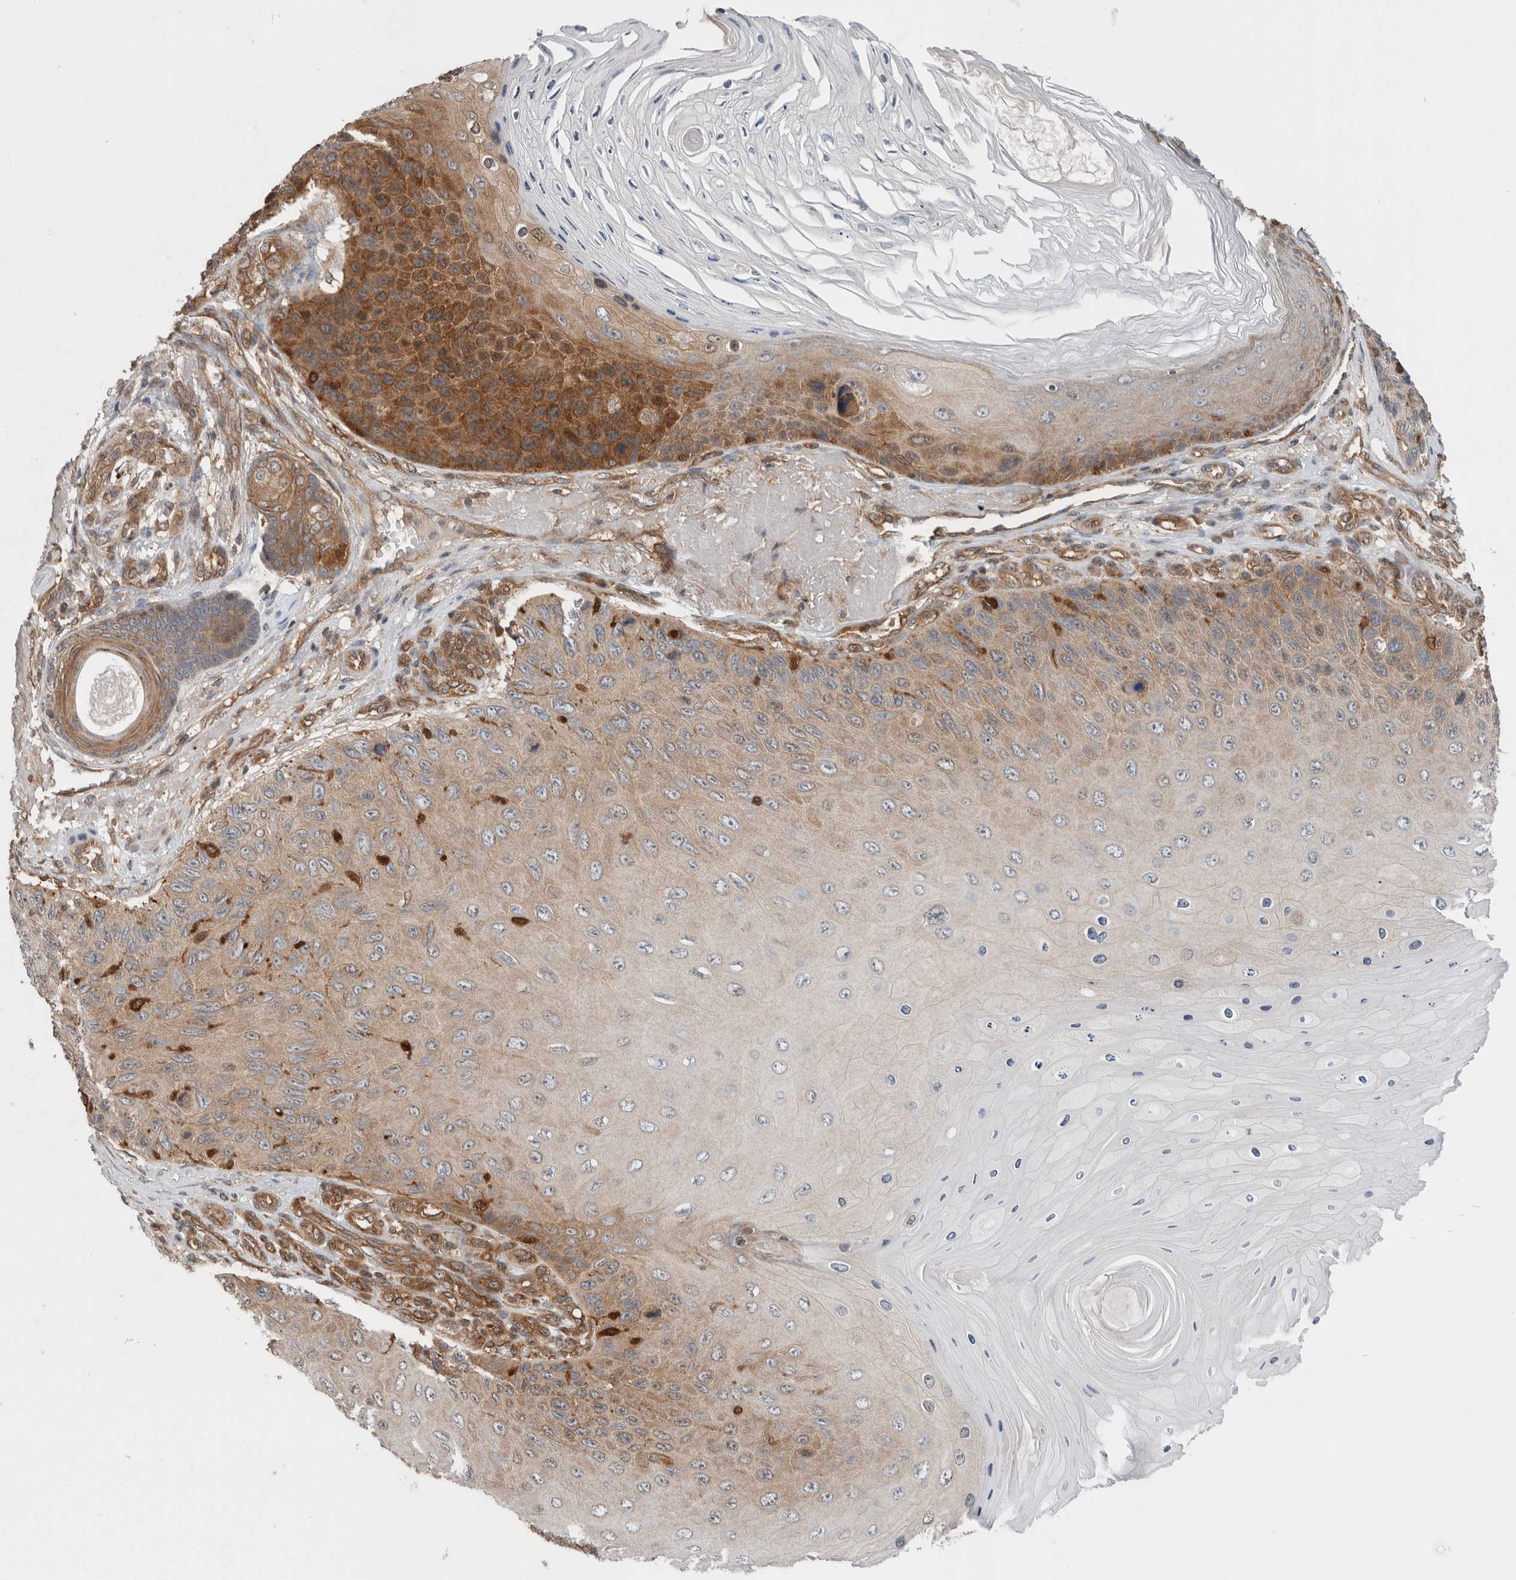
{"staining": {"intensity": "moderate", "quantity": "25%-75%", "location": "cytoplasmic/membranous"}, "tissue": "skin cancer", "cell_type": "Tumor cells", "image_type": "cancer", "snomed": [{"axis": "morphology", "description": "Squamous cell carcinoma, NOS"}, {"axis": "topography", "description": "Skin"}], "caption": "Squamous cell carcinoma (skin) stained with DAB immunohistochemistry demonstrates medium levels of moderate cytoplasmic/membranous positivity in approximately 25%-75% of tumor cells.", "gene": "XPNPEP1", "patient": {"sex": "female", "age": 88}}